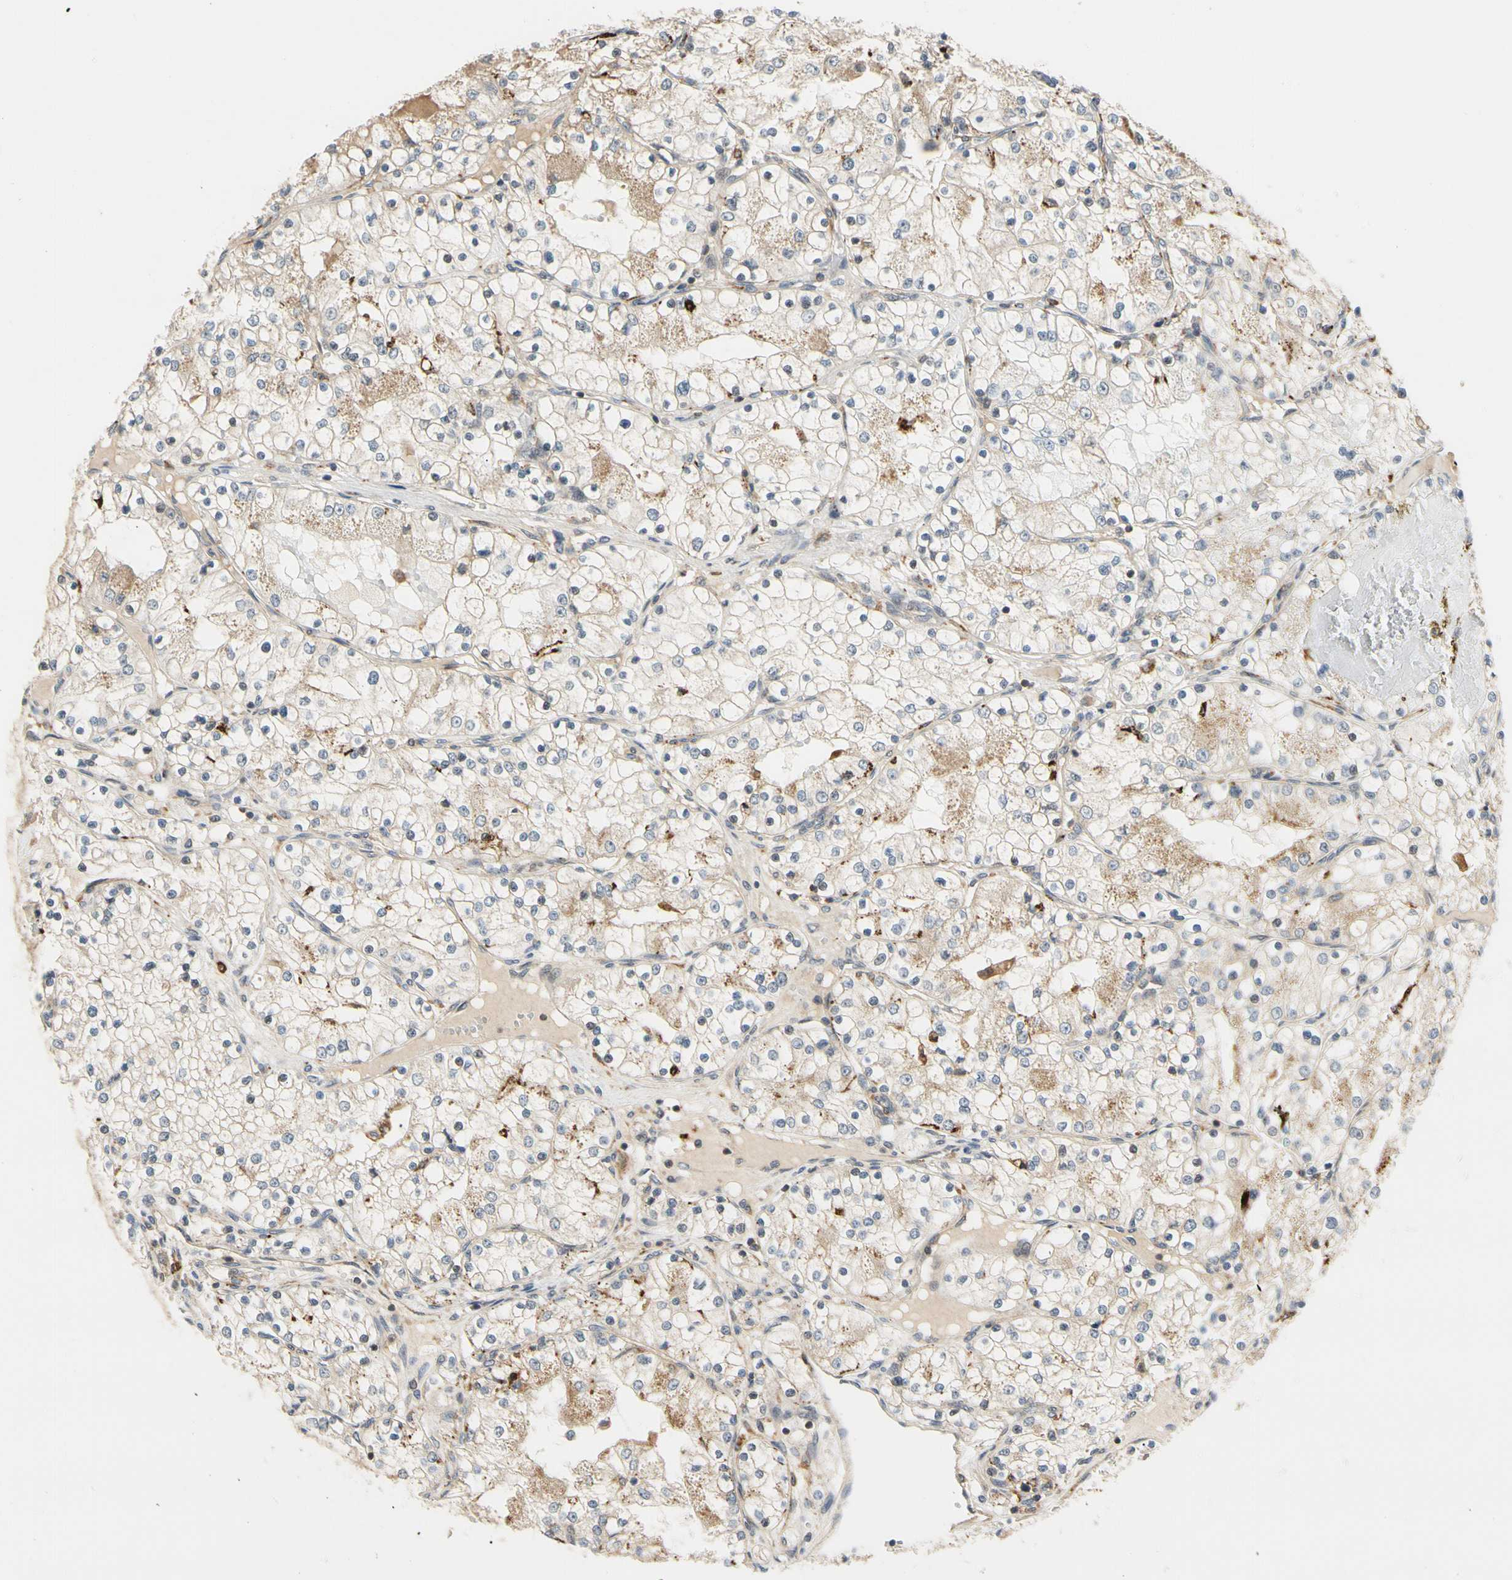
{"staining": {"intensity": "weak", "quantity": "<25%", "location": "cytoplasmic/membranous"}, "tissue": "renal cancer", "cell_type": "Tumor cells", "image_type": "cancer", "snomed": [{"axis": "morphology", "description": "Adenocarcinoma, NOS"}, {"axis": "topography", "description": "Kidney"}], "caption": "Micrograph shows no significant protein positivity in tumor cells of renal cancer.", "gene": "ANKHD1", "patient": {"sex": "male", "age": 68}}